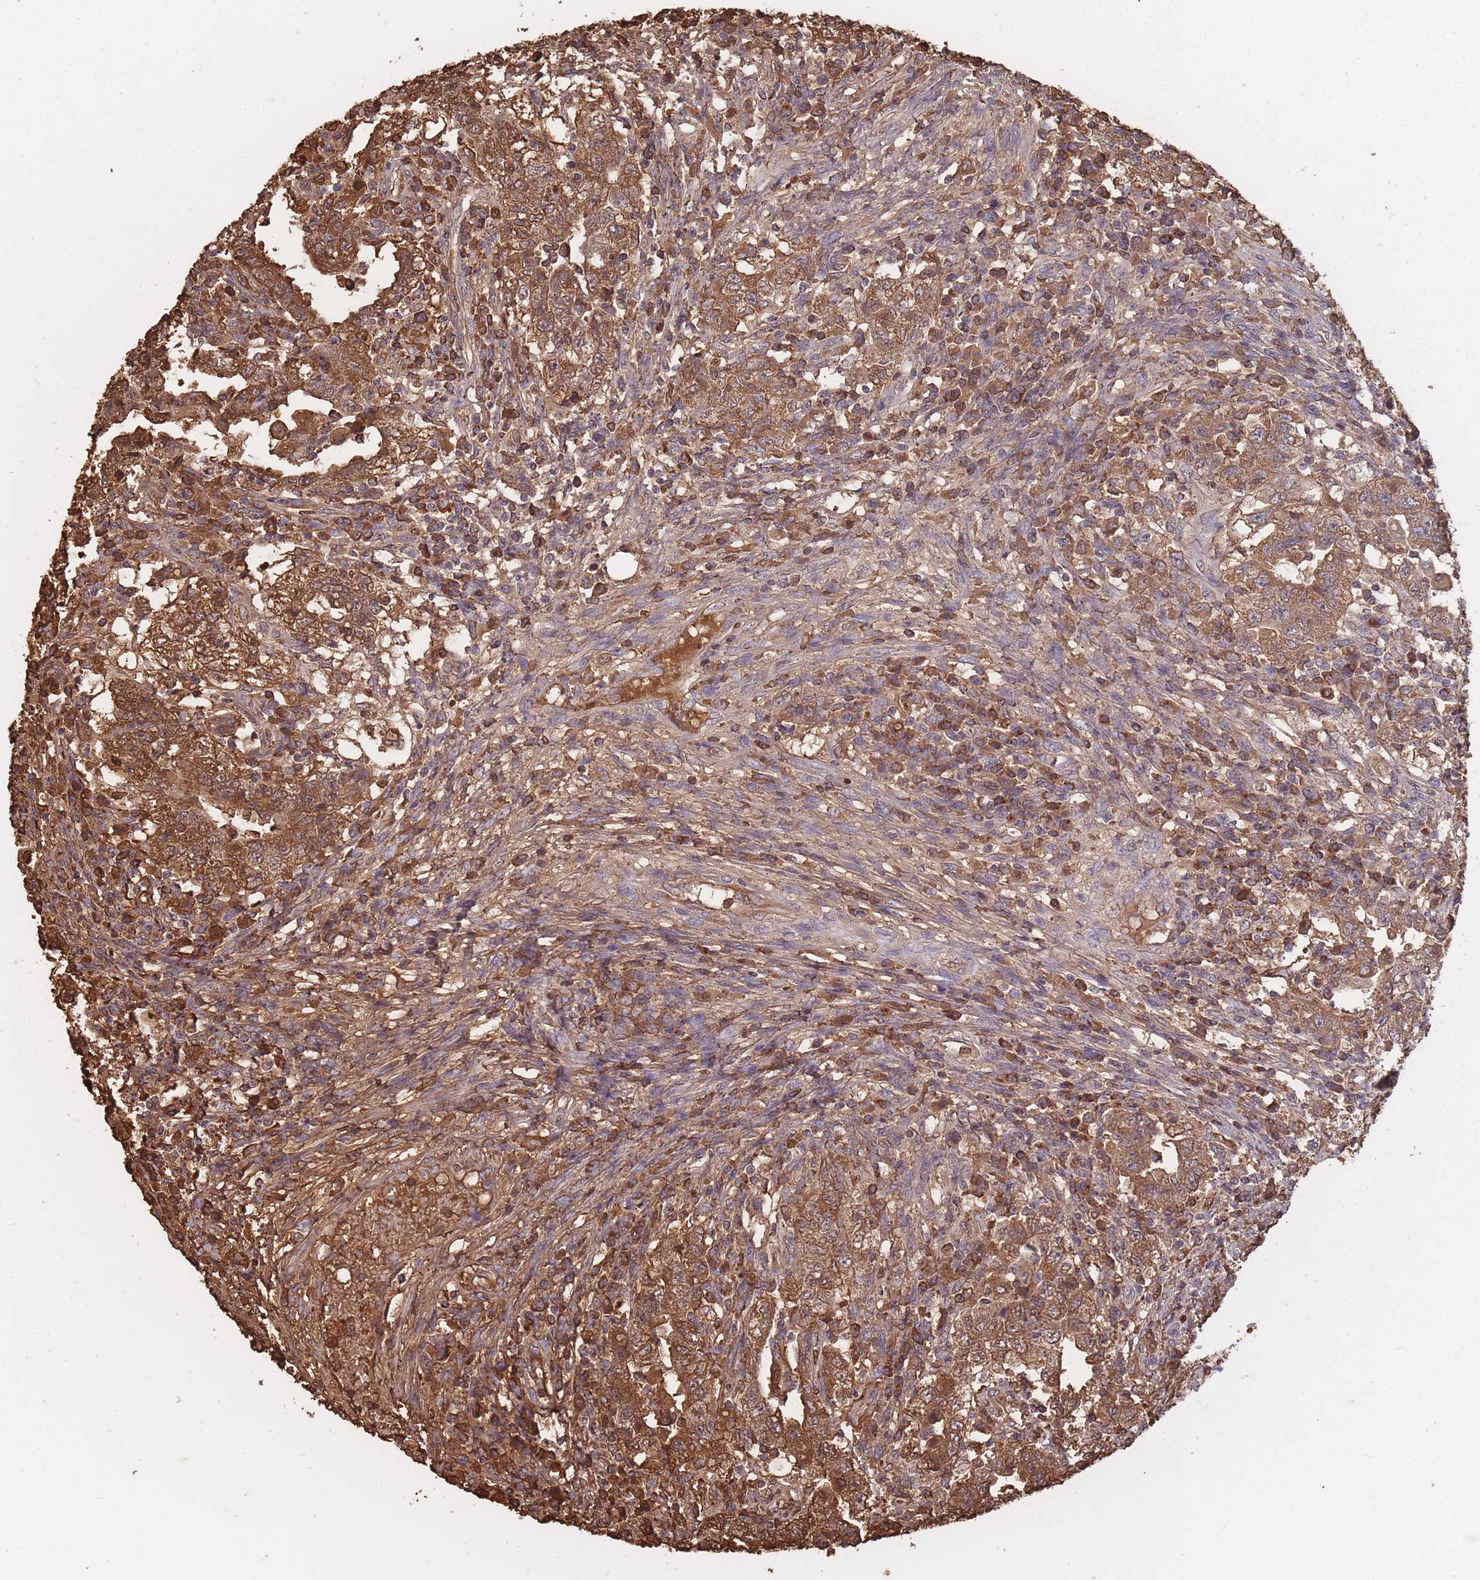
{"staining": {"intensity": "moderate", "quantity": ">75%", "location": "cytoplasmic/membranous"}, "tissue": "testis cancer", "cell_type": "Tumor cells", "image_type": "cancer", "snomed": [{"axis": "morphology", "description": "Carcinoma, Embryonal, NOS"}, {"axis": "topography", "description": "Testis"}], "caption": "Protein staining of testis cancer tissue demonstrates moderate cytoplasmic/membranous expression in approximately >75% of tumor cells. (brown staining indicates protein expression, while blue staining denotes nuclei).", "gene": "KAT2A", "patient": {"sex": "male", "age": 26}}